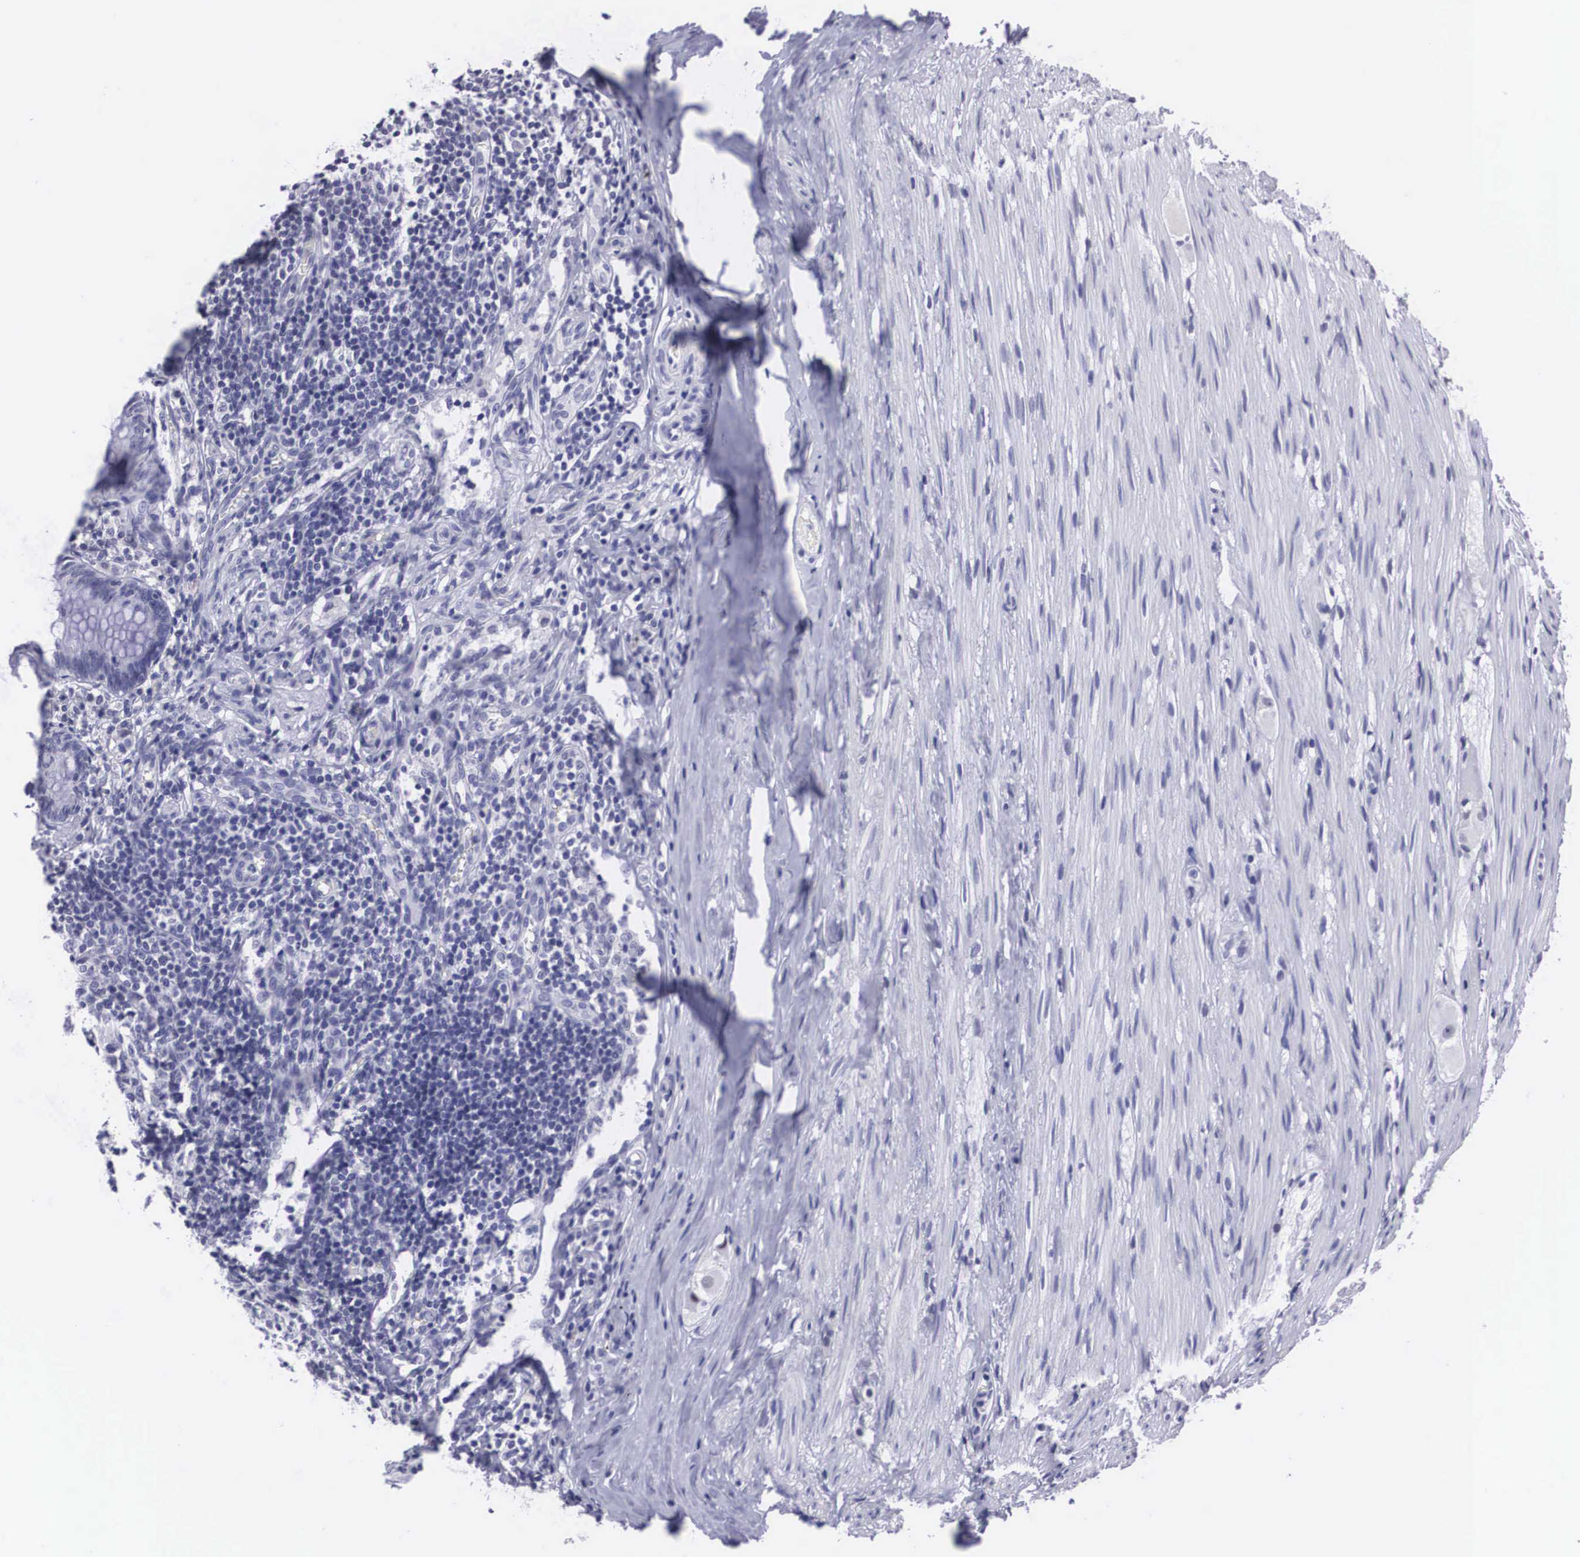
{"staining": {"intensity": "negative", "quantity": "none", "location": "none"}, "tissue": "appendix", "cell_type": "Glandular cells", "image_type": "normal", "snomed": [{"axis": "morphology", "description": "Normal tissue, NOS"}, {"axis": "topography", "description": "Appendix"}], "caption": "Immunohistochemistry photomicrograph of benign appendix: human appendix stained with DAB (3,3'-diaminobenzidine) displays no significant protein expression in glandular cells. The staining is performed using DAB (3,3'-diaminobenzidine) brown chromogen with nuclei counter-stained in using hematoxylin.", "gene": "C22orf31", "patient": {"sex": "female", "age": 34}}